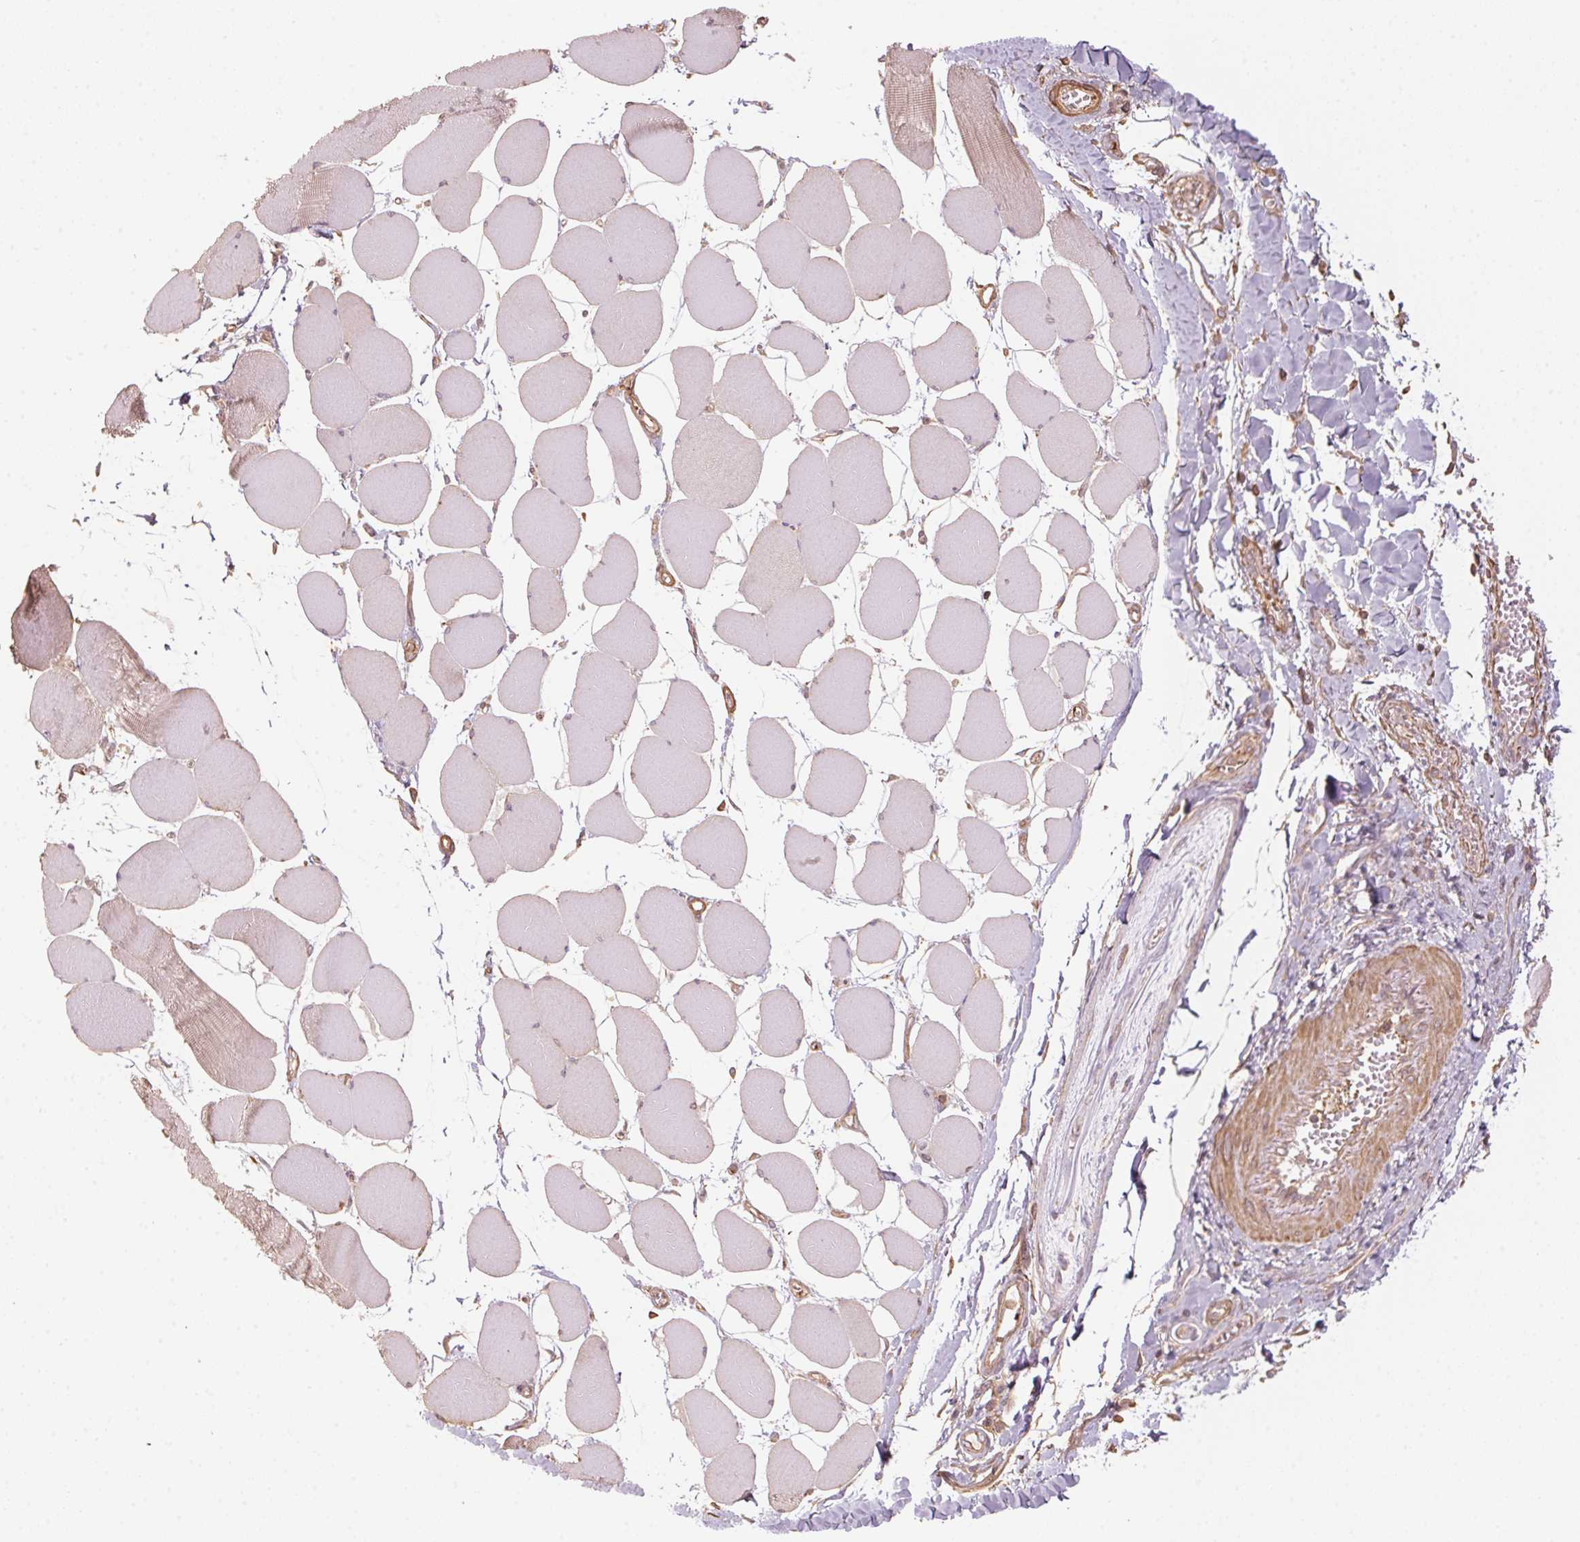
{"staining": {"intensity": "weak", "quantity": "25%-75%", "location": "cytoplasmic/membranous"}, "tissue": "skeletal muscle", "cell_type": "Myocytes", "image_type": "normal", "snomed": [{"axis": "morphology", "description": "Normal tissue, NOS"}, {"axis": "topography", "description": "Skeletal muscle"}], "caption": "Protein staining displays weak cytoplasmic/membranous positivity in approximately 25%-75% of myocytes in unremarkable skeletal muscle.", "gene": "QDPR", "patient": {"sex": "female", "age": 75}}